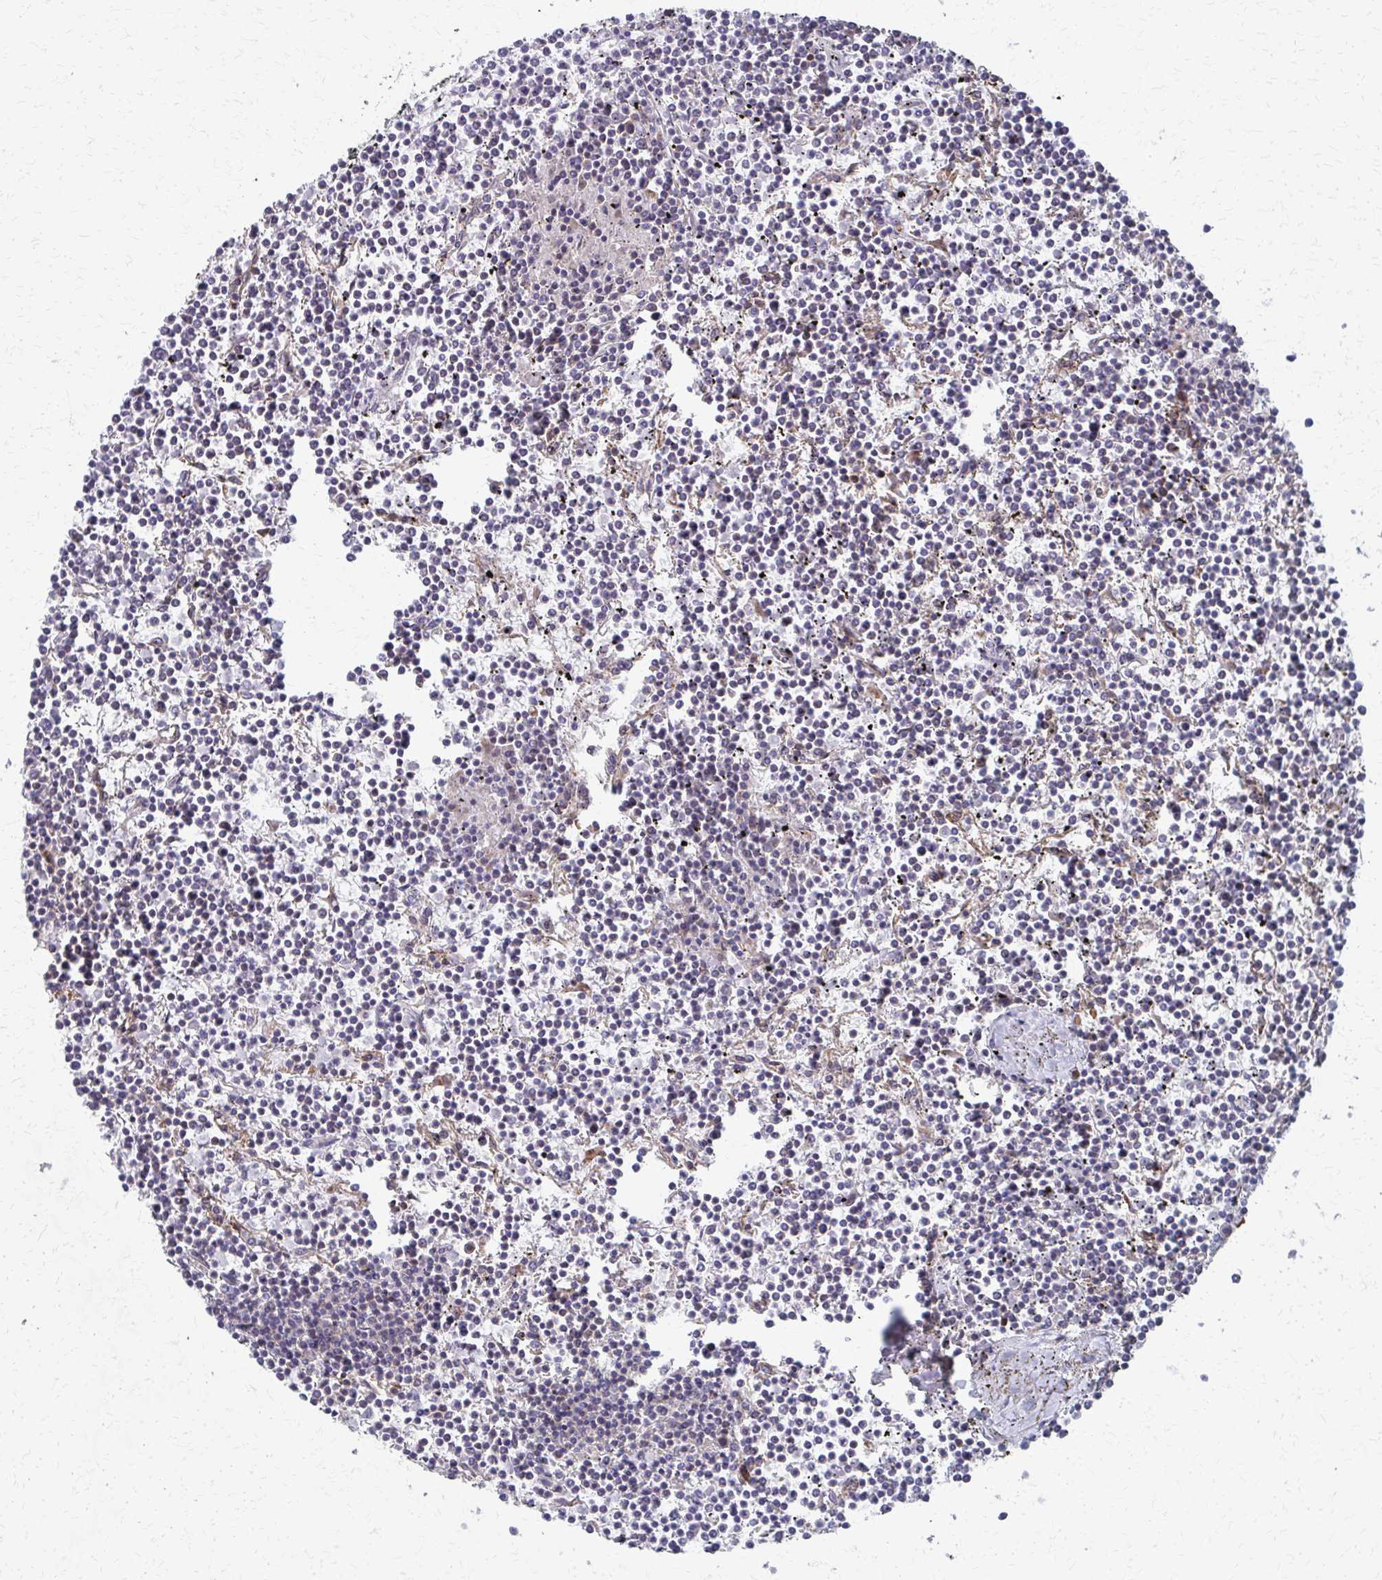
{"staining": {"intensity": "negative", "quantity": "none", "location": "none"}, "tissue": "lymphoma", "cell_type": "Tumor cells", "image_type": "cancer", "snomed": [{"axis": "morphology", "description": "Malignant lymphoma, non-Hodgkin's type, Low grade"}, {"axis": "topography", "description": "Spleen"}], "caption": "There is no significant staining in tumor cells of lymphoma.", "gene": "FAHD1", "patient": {"sex": "female", "age": 19}}